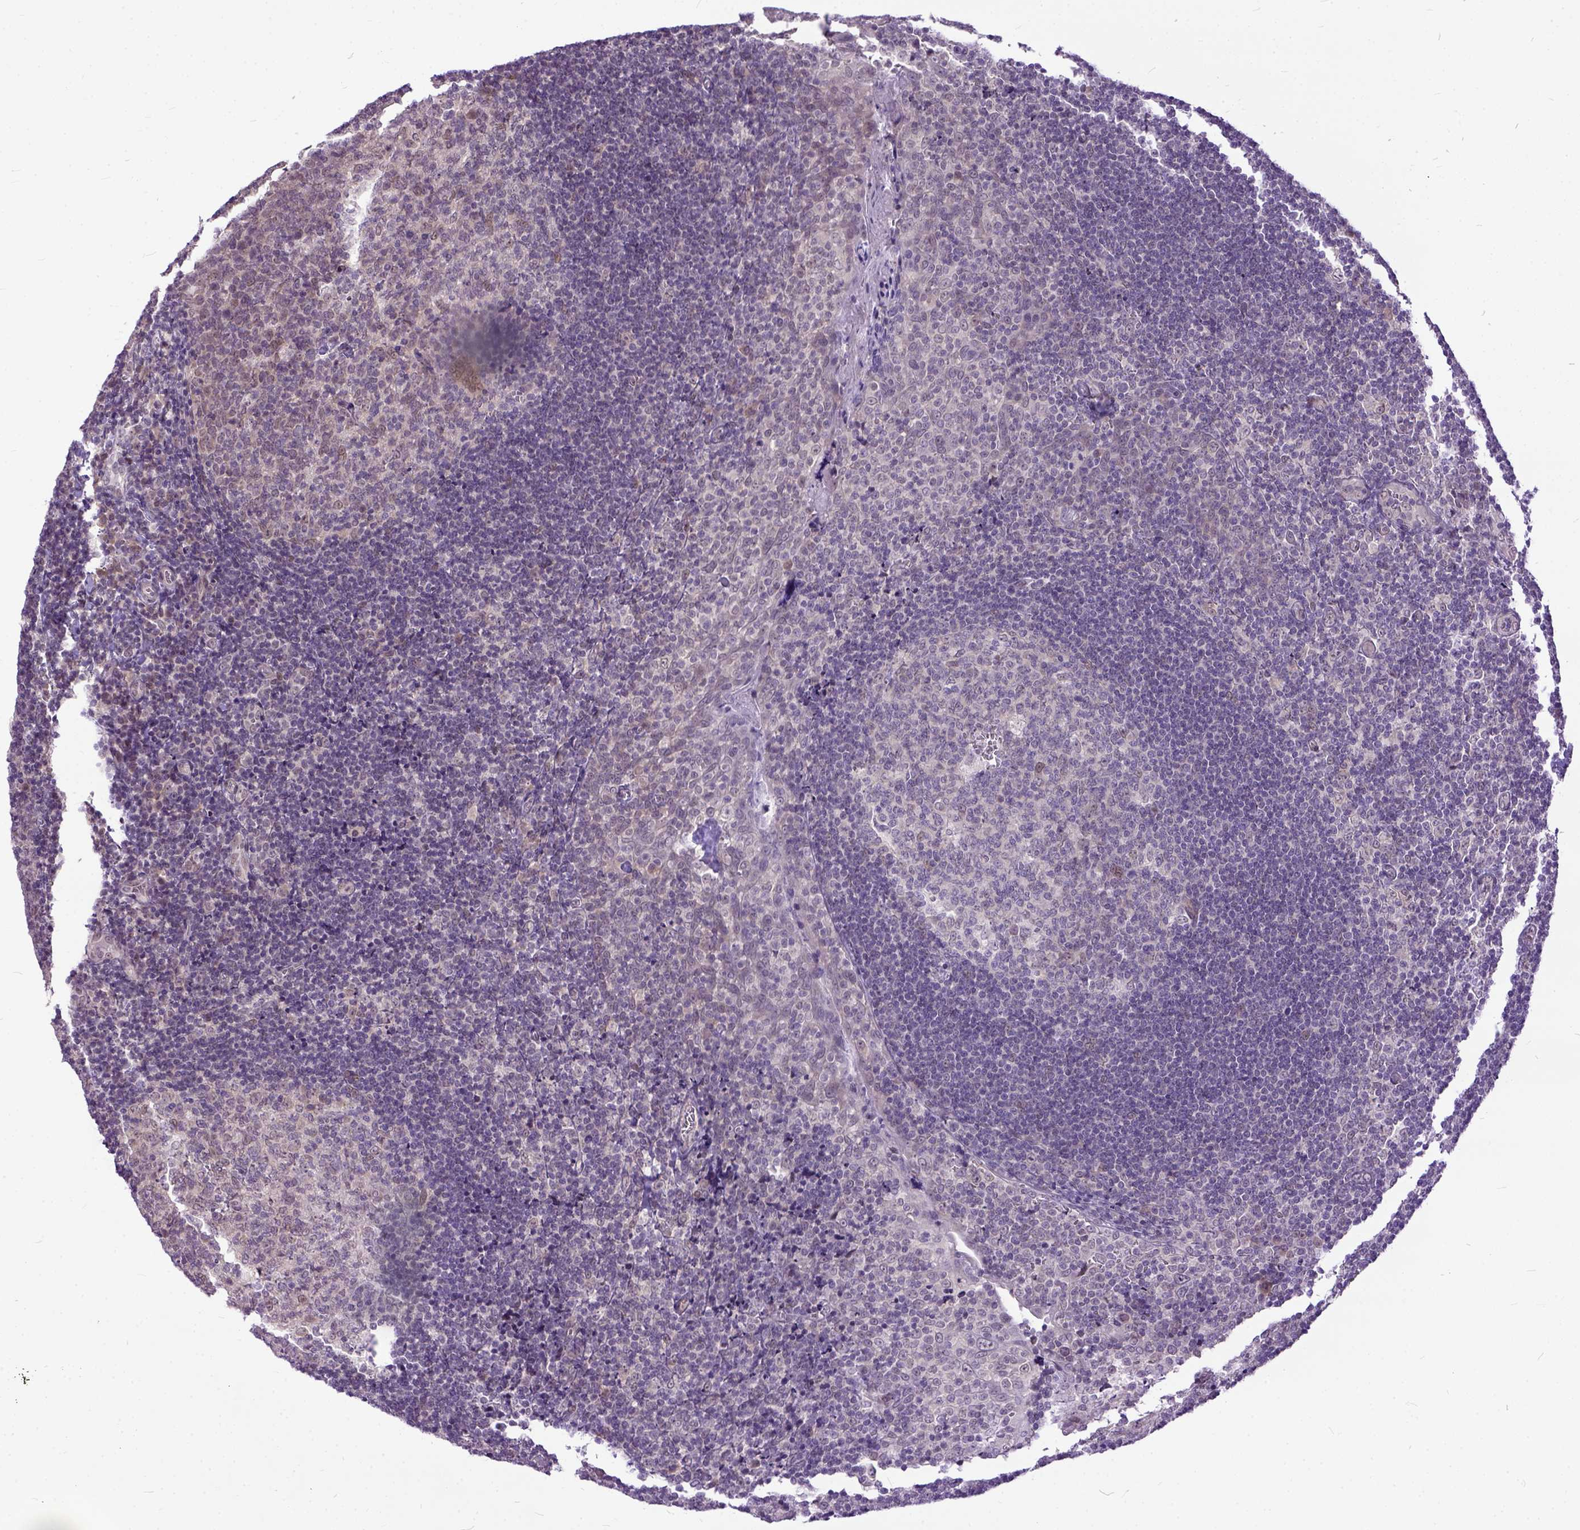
{"staining": {"intensity": "negative", "quantity": "none", "location": "none"}, "tissue": "tonsil", "cell_type": "Germinal center cells", "image_type": "normal", "snomed": [{"axis": "morphology", "description": "Normal tissue, NOS"}, {"axis": "morphology", "description": "Inflammation, NOS"}, {"axis": "topography", "description": "Tonsil"}], "caption": "Germinal center cells show no significant protein positivity in benign tonsil. Nuclei are stained in blue.", "gene": "TCEAL7", "patient": {"sex": "female", "age": 31}}